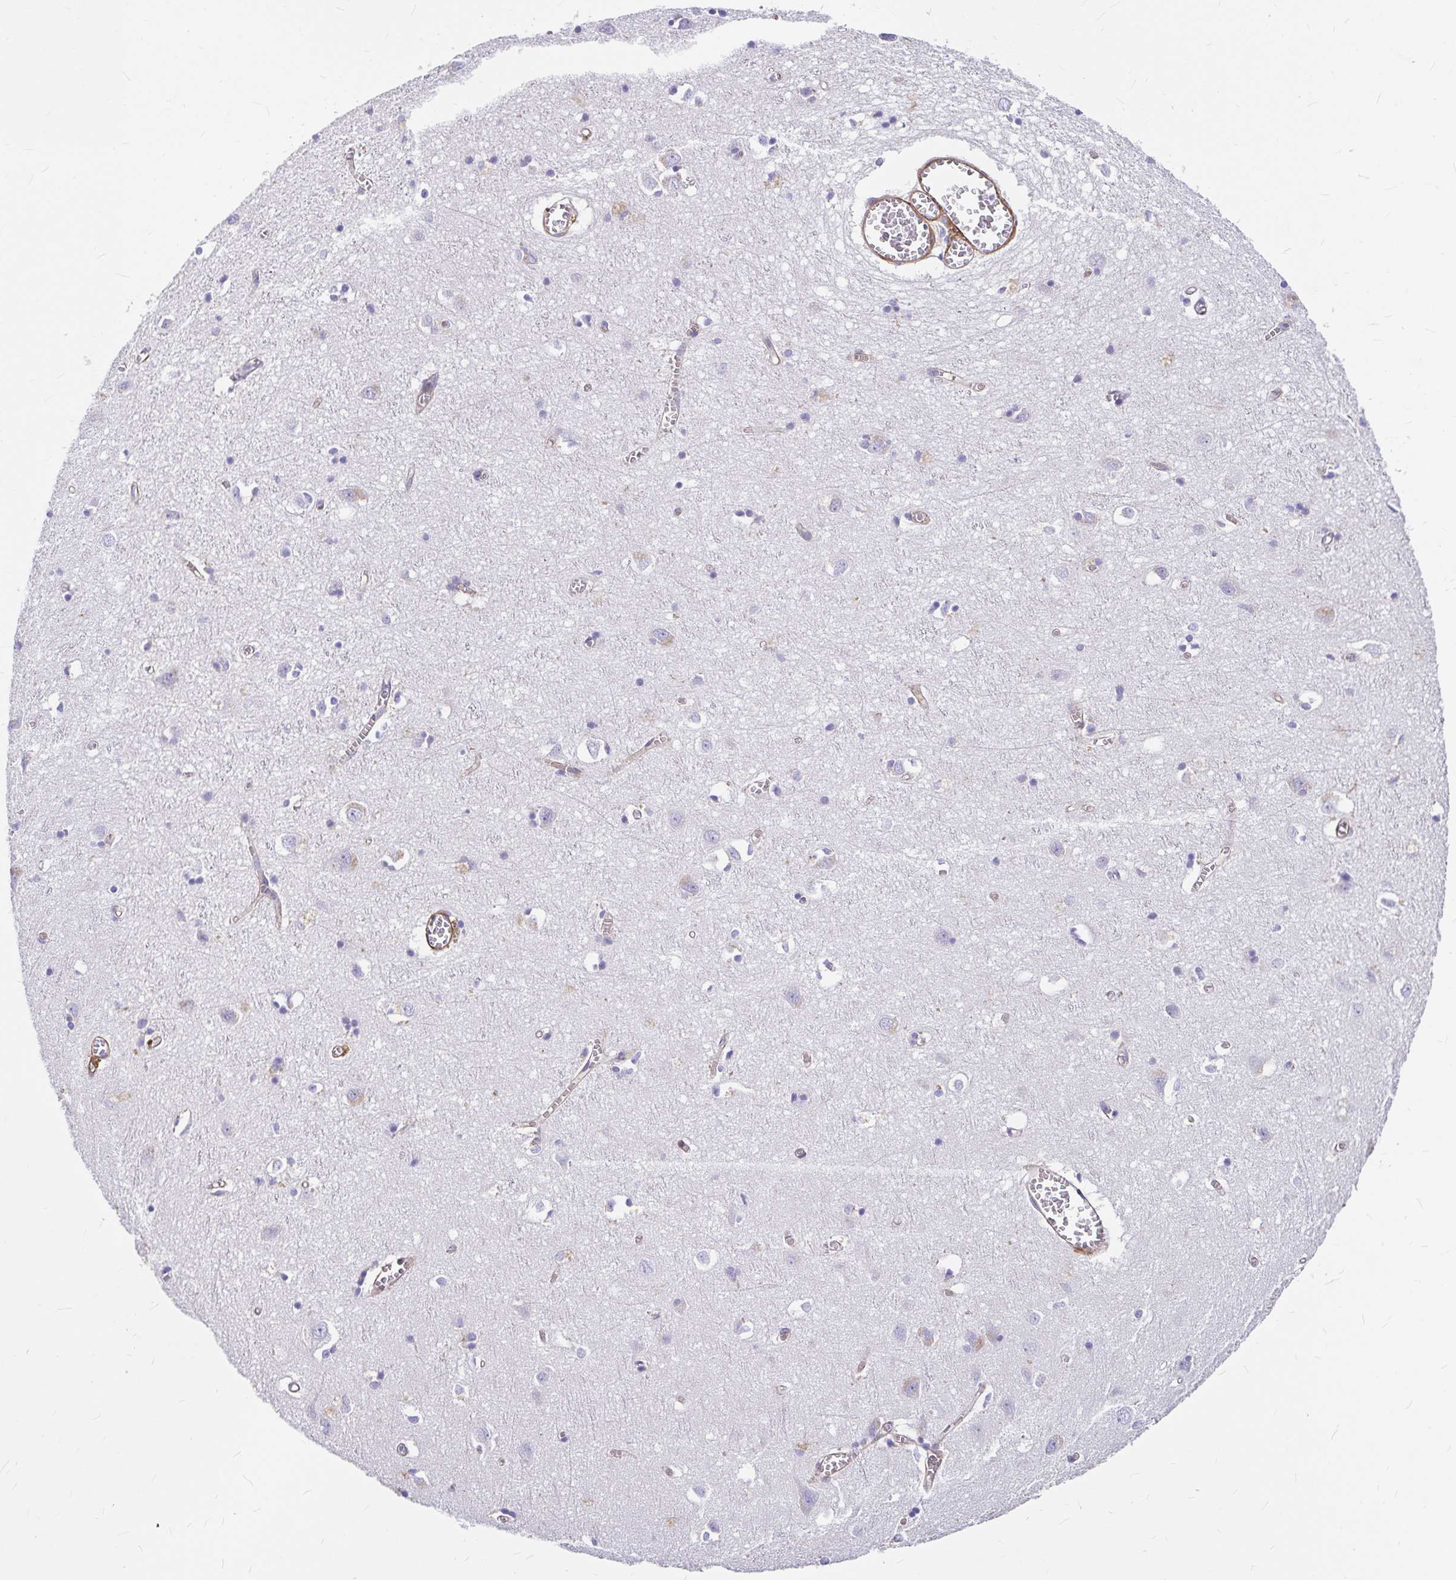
{"staining": {"intensity": "moderate", "quantity": ">75%", "location": "cytoplasmic/membranous"}, "tissue": "cerebral cortex", "cell_type": "Endothelial cells", "image_type": "normal", "snomed": [{"axis": "morphology", "description": "Normal tissue, NOS"}, {"axis": "topography", "description": "Cerebral cortex"}], "caption": "An immunohistochemistry (IHC) image of benign tissue is shown. Protein staining in brown shows moderate cytoplasmic/membranous positivity in cerebral cortex within endothelial cells.", "gene": "MYO1B", "patient": {"sex": "male", "age": 70}}